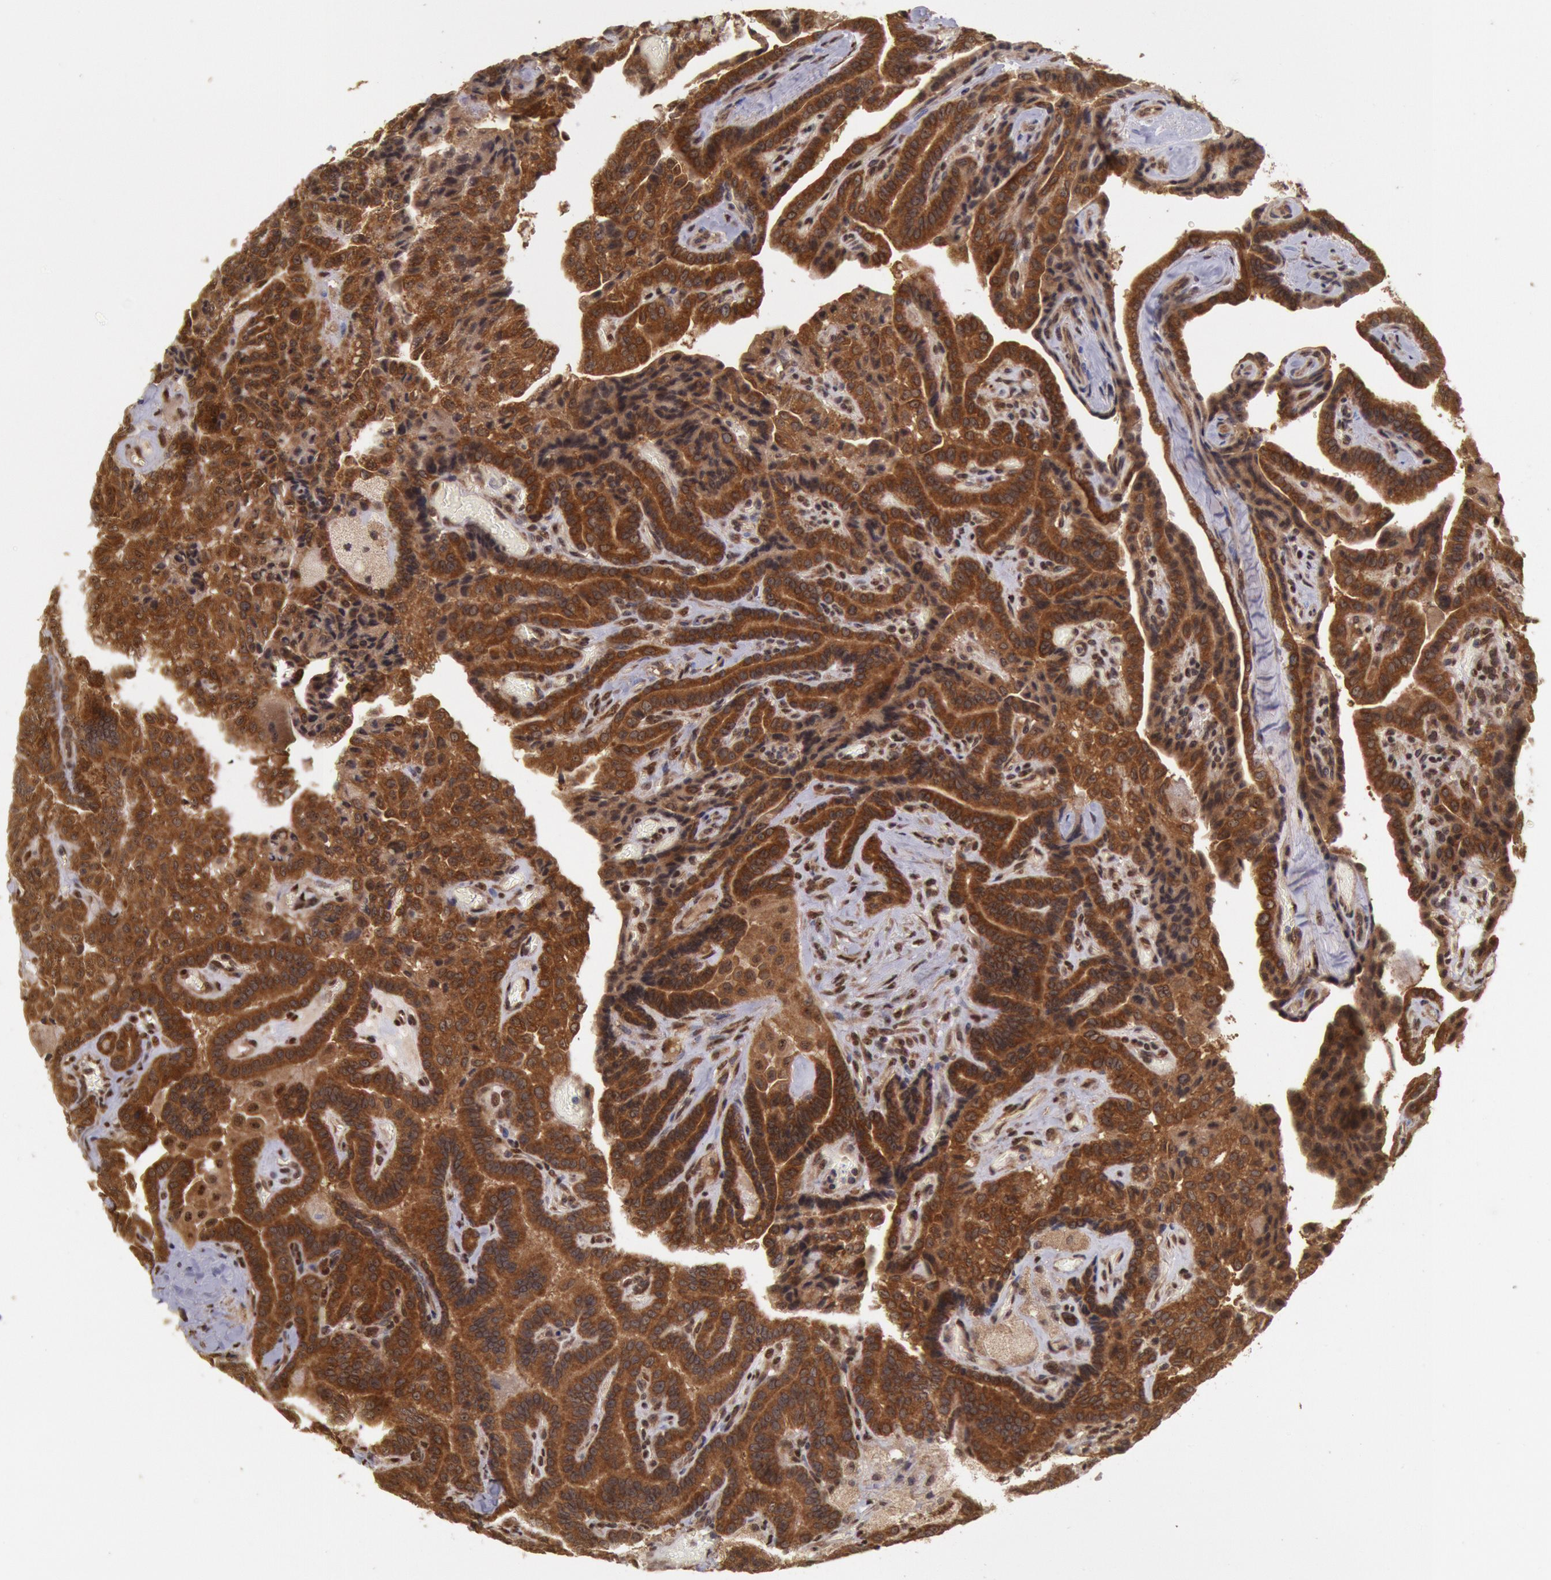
{"staining": {"intensity": "strong", "quantity": ">75%", "location": "cytoplasmic/membranous"}, "tissue": "thyroid cancer", "cell_type": "Tumor cells", "image_type": "cancer", "snomed": [{"axis": "morphology", "description": "Papillary adenocarcinoma, NOS"}, {"axis": "topography", "description": "Thyroid gland"}], "caption": "Strong cytoplasmic/membranous staining is present in about >75% of tumor cells in papillary adenocarcinoma (thyroid). (IHC, brightfield microscopy, high magnification).", "gene": "STX17", "patient": {"sex": "male", "age": 87}}